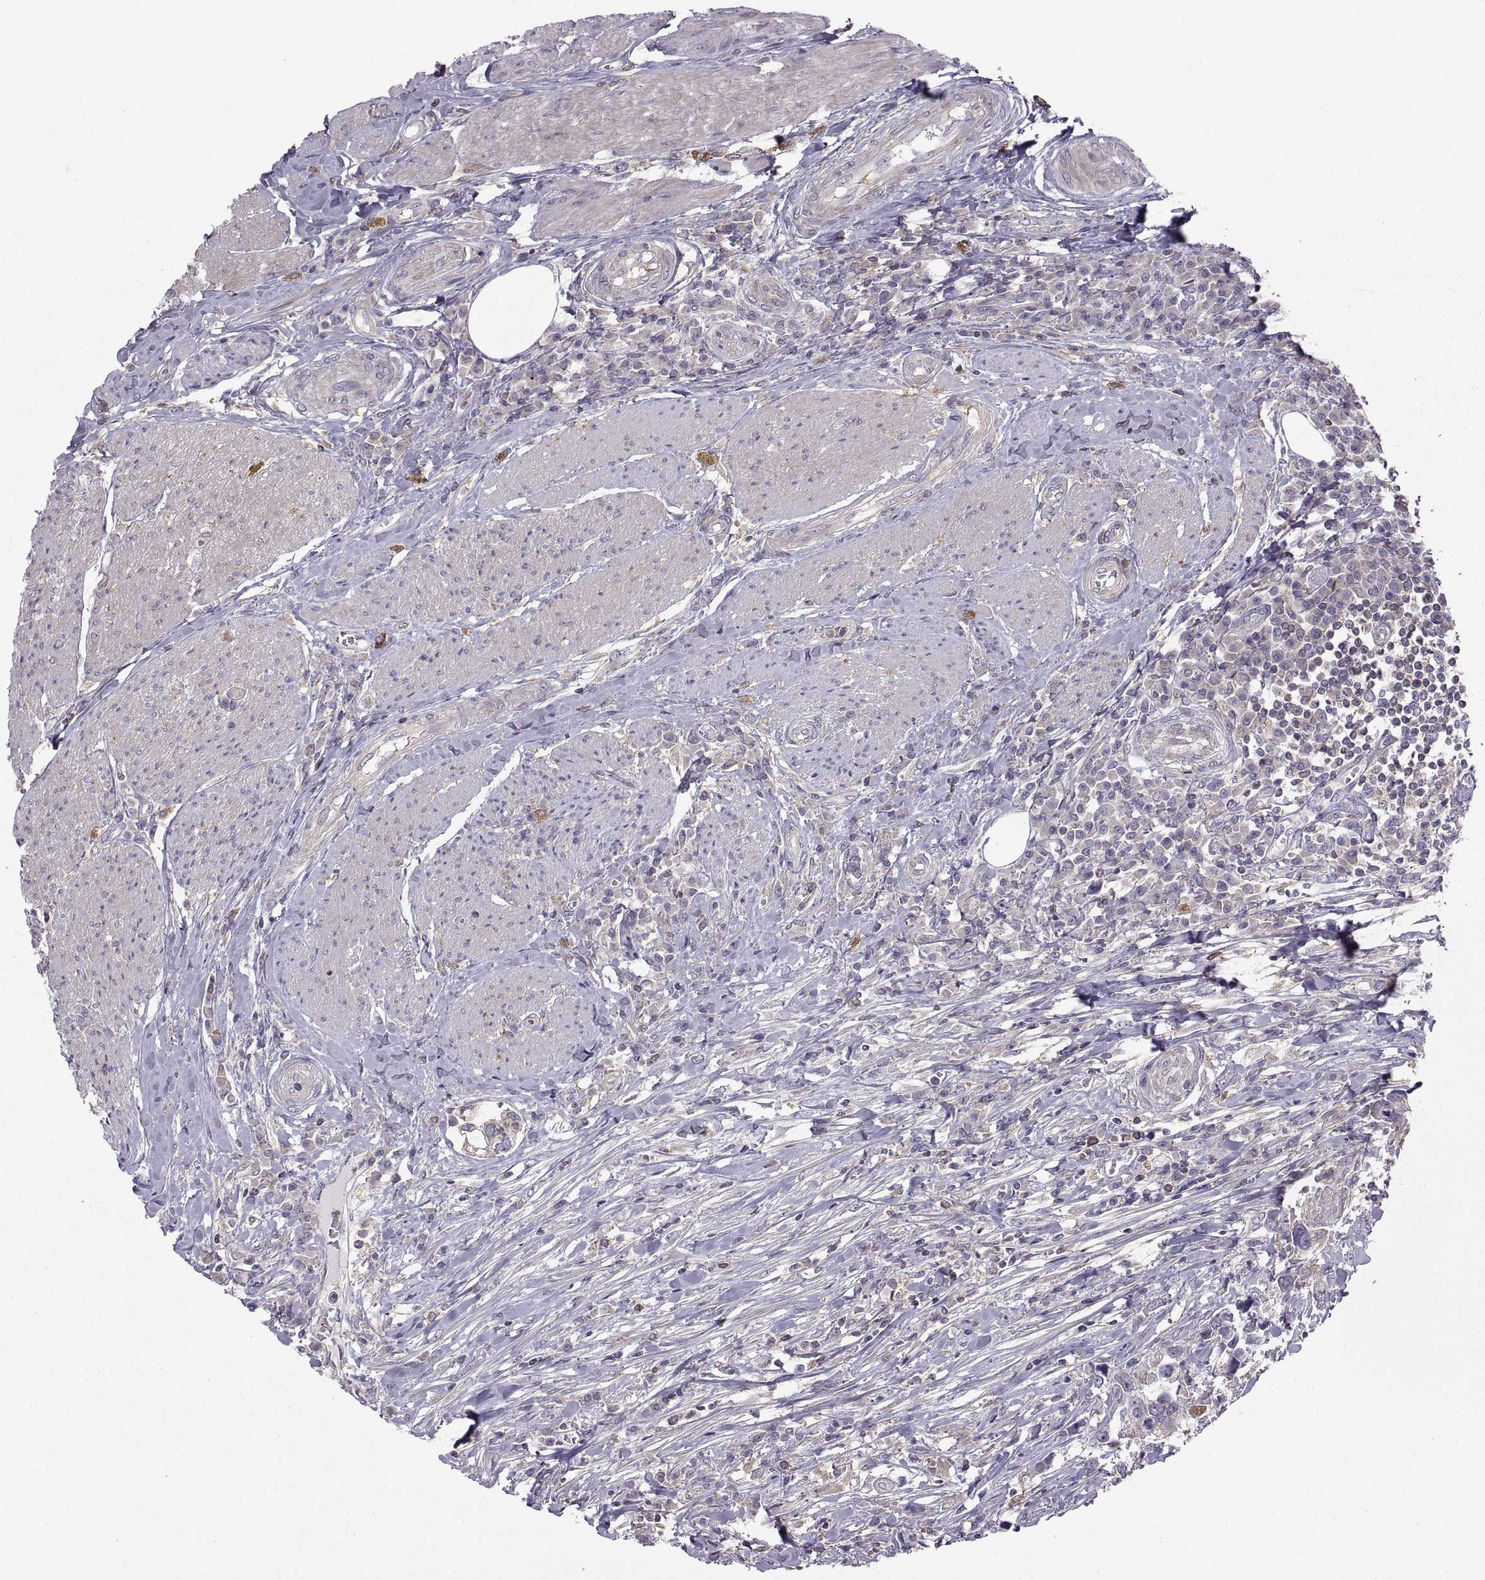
{"staining": {"intensity": "weak", "quantity": "<25%", "location": "cytoplasmic/membranous"}, "tissue": "urothelial cancer", "cell_type": "Tumor cells", "image_type": "cancer", "snomed": [{"axis": "morphology", "description": "Urothelial carcinoma, NOS"}, {"axis": "morphology", "description": "Urothelial carcinoma, High grade"}, {"axis": "topography", "description": "Urinary bladder"}], "caption": "The immunohistochemistry (IHC) histopathology image has no significant positivity in tumor cells of transitional cell carcinoma tissue. (IHC, brightfield microscopy, high magnification).", "gene": "SPATA32", "patient": {"sex": "male", "age": 63}}